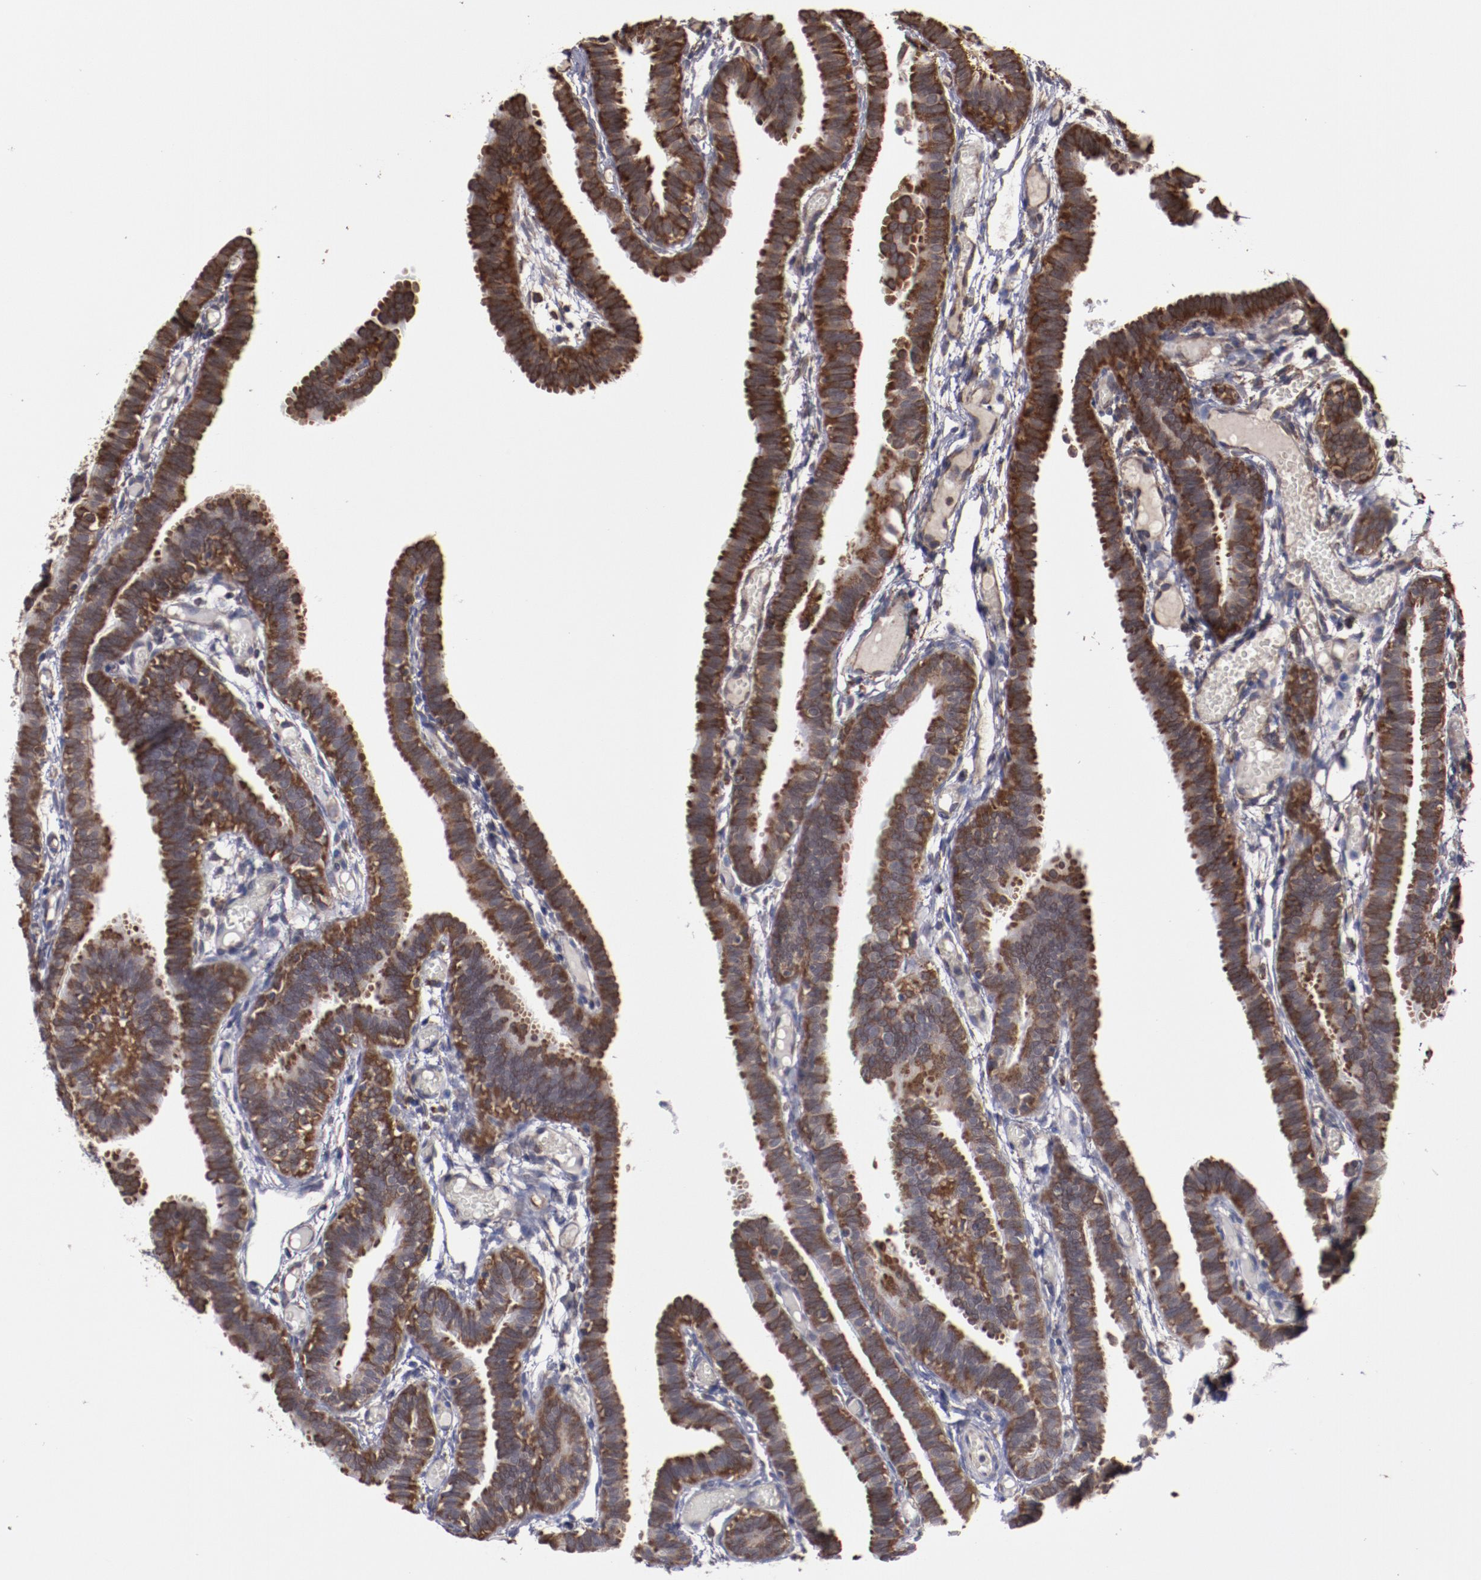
{"staining": {"intensity": "moderate", "quantity": ">75%", "location": "cytoplasmic/membranous"}, "tissue": "fallopian tube", "cell_type": "Glandular cells", "image_type": "normal", "snomed": [{"axis": "morphology", "description": "Normal tissue, NOS"}, {"axis": "topography", "description": "Fallopian tube"}], "caption": "Unremarkable fallopian tube displays moderate cytoplasmic/membranous staining in approximately >75% of glandular cells, visualized by immunohistochemistry. Immunohistochemistry stains the protein of interest in brown and the nuclei are stained blue.", "gene": "RPS4X", "patient": {"sex": "female", "age": 29}}